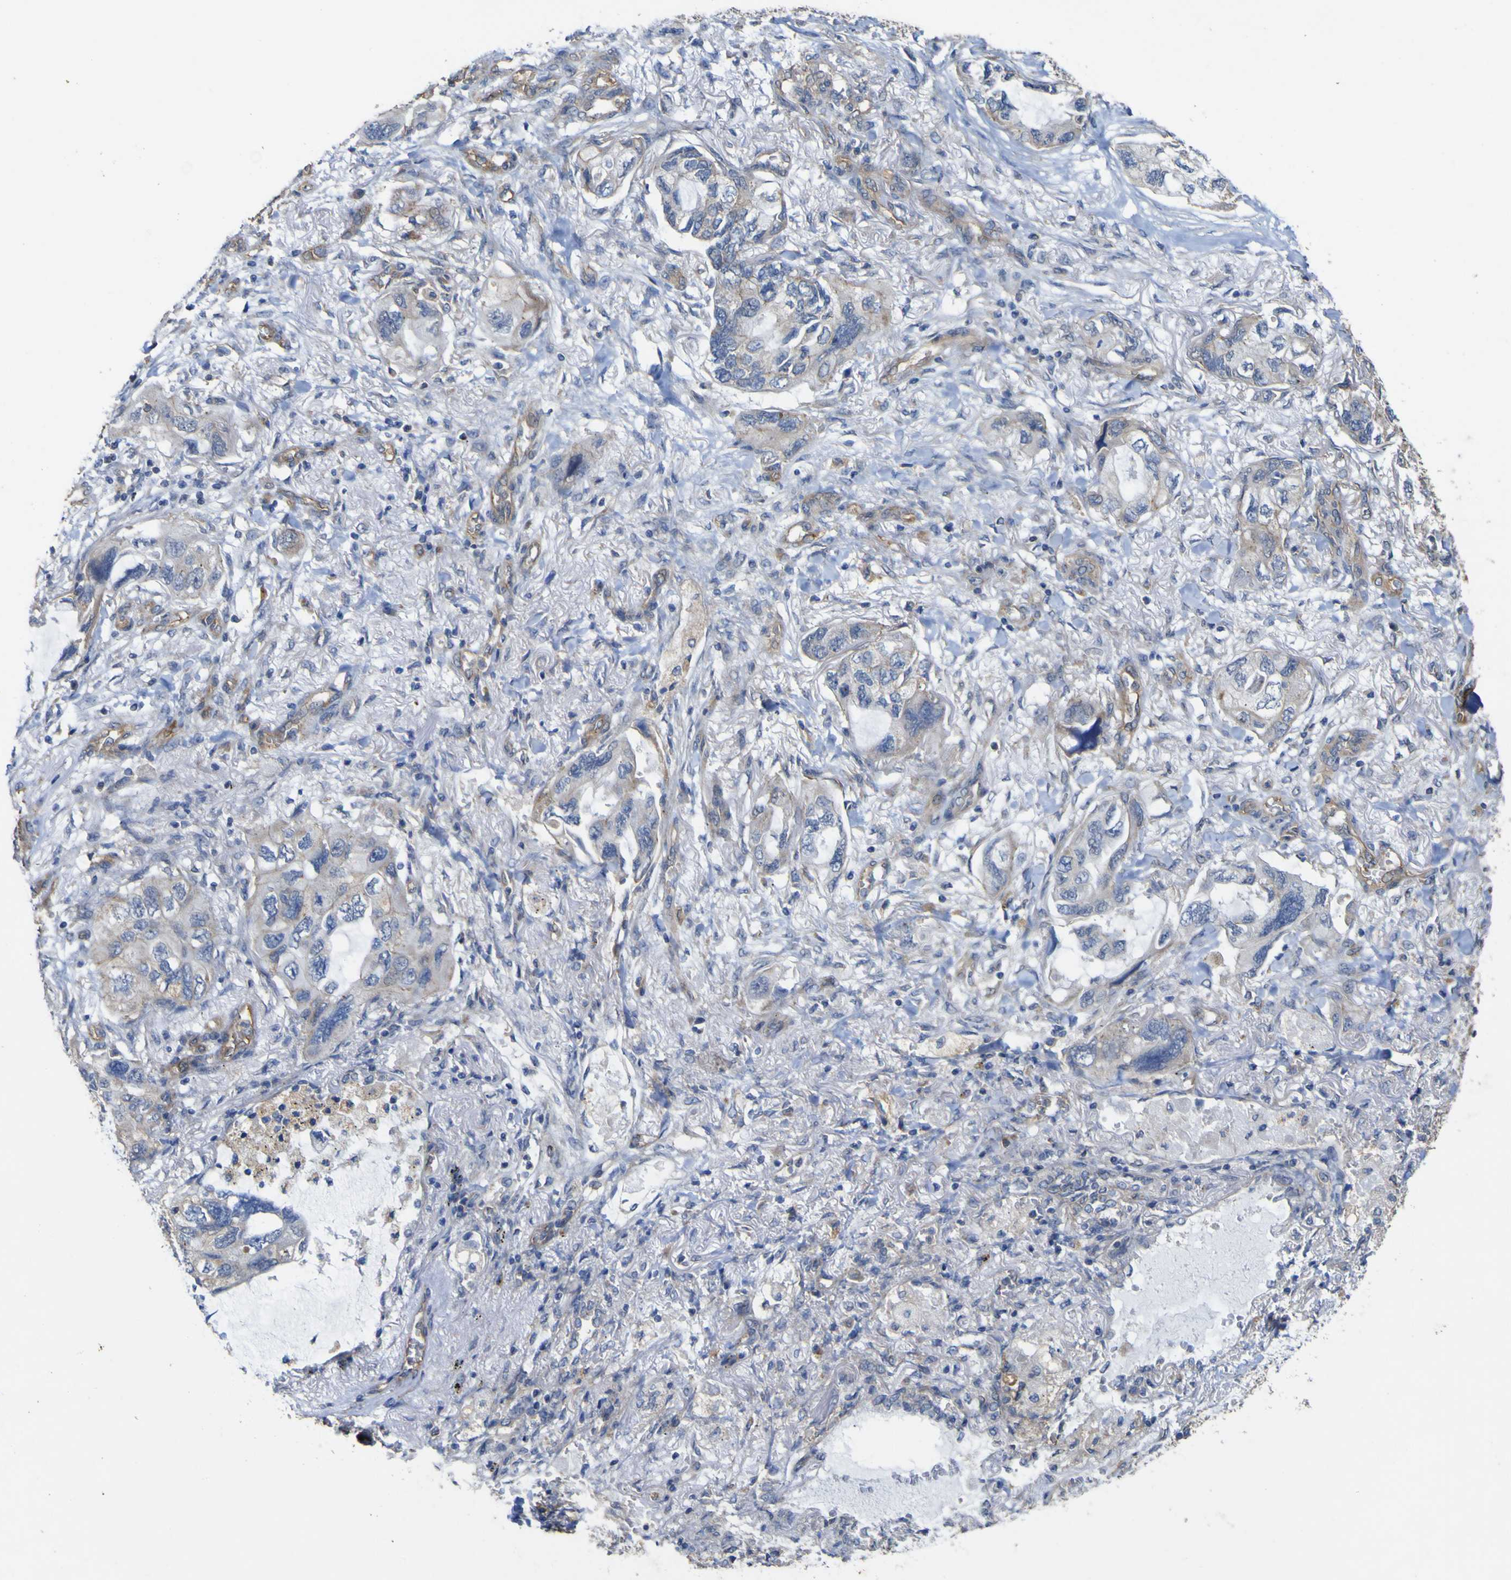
{"staining": {"intensity": "weak", "quantity": ">75%", "location": "cytoplasmic/membranous"}, "tissue": "lung cancer", "cell_type": "Tumor cells", "image_type": "cancer", "snomed": [{"axis": "morphology", "description": "Squamous cell carcinoma, NOS"}, {"axis": "topography", "description": "Lung"}], "caption": "Protein expression by immunohistochemistry displays weak cytoplasmic/membranous expression in about >75% of tumor cells in lung cancer (squamous cell carcinoma).", "gene": "TNFSF15", "patient": {"sex": "female", "age": 73}}